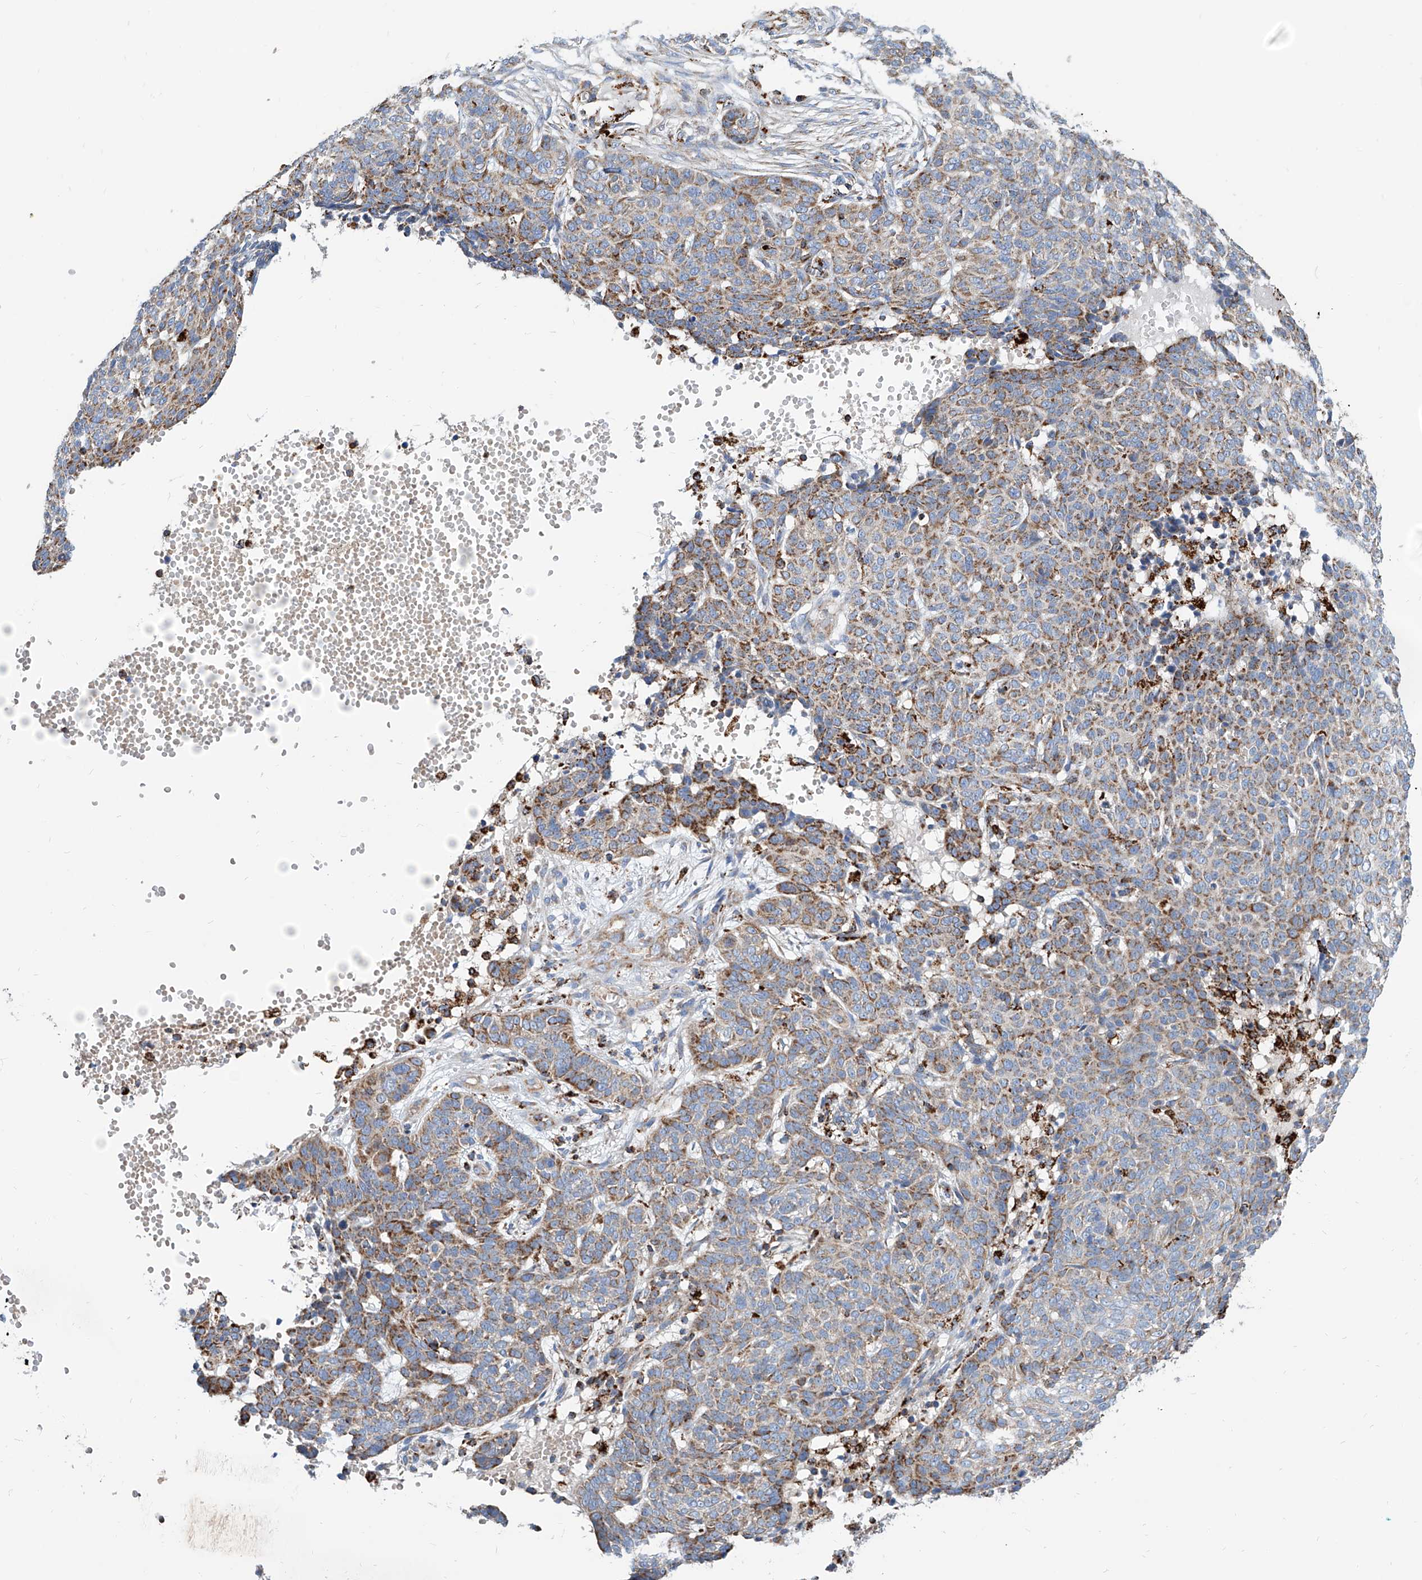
{"staining": {"intensity": "moderate", "quantity": ">75%", "location": "cytoplasmic/membranous"}, "tissue": "skin cancer", "cell_type": "Tumor cells", "image_type": "cancer", "snomed": [{"axis": "morphology", "description": "Basal cell carcinoma"}, {"axis": "topography", "description": "Skin"}], "caption": "The image shows a brown stain indicating the presence of a protein in the cytoplasmic/membranous of tumor cells in basal cell carcinoma (skin).", "gene": "CPNE5", "patient": {"sex": "male", "age": 85}}